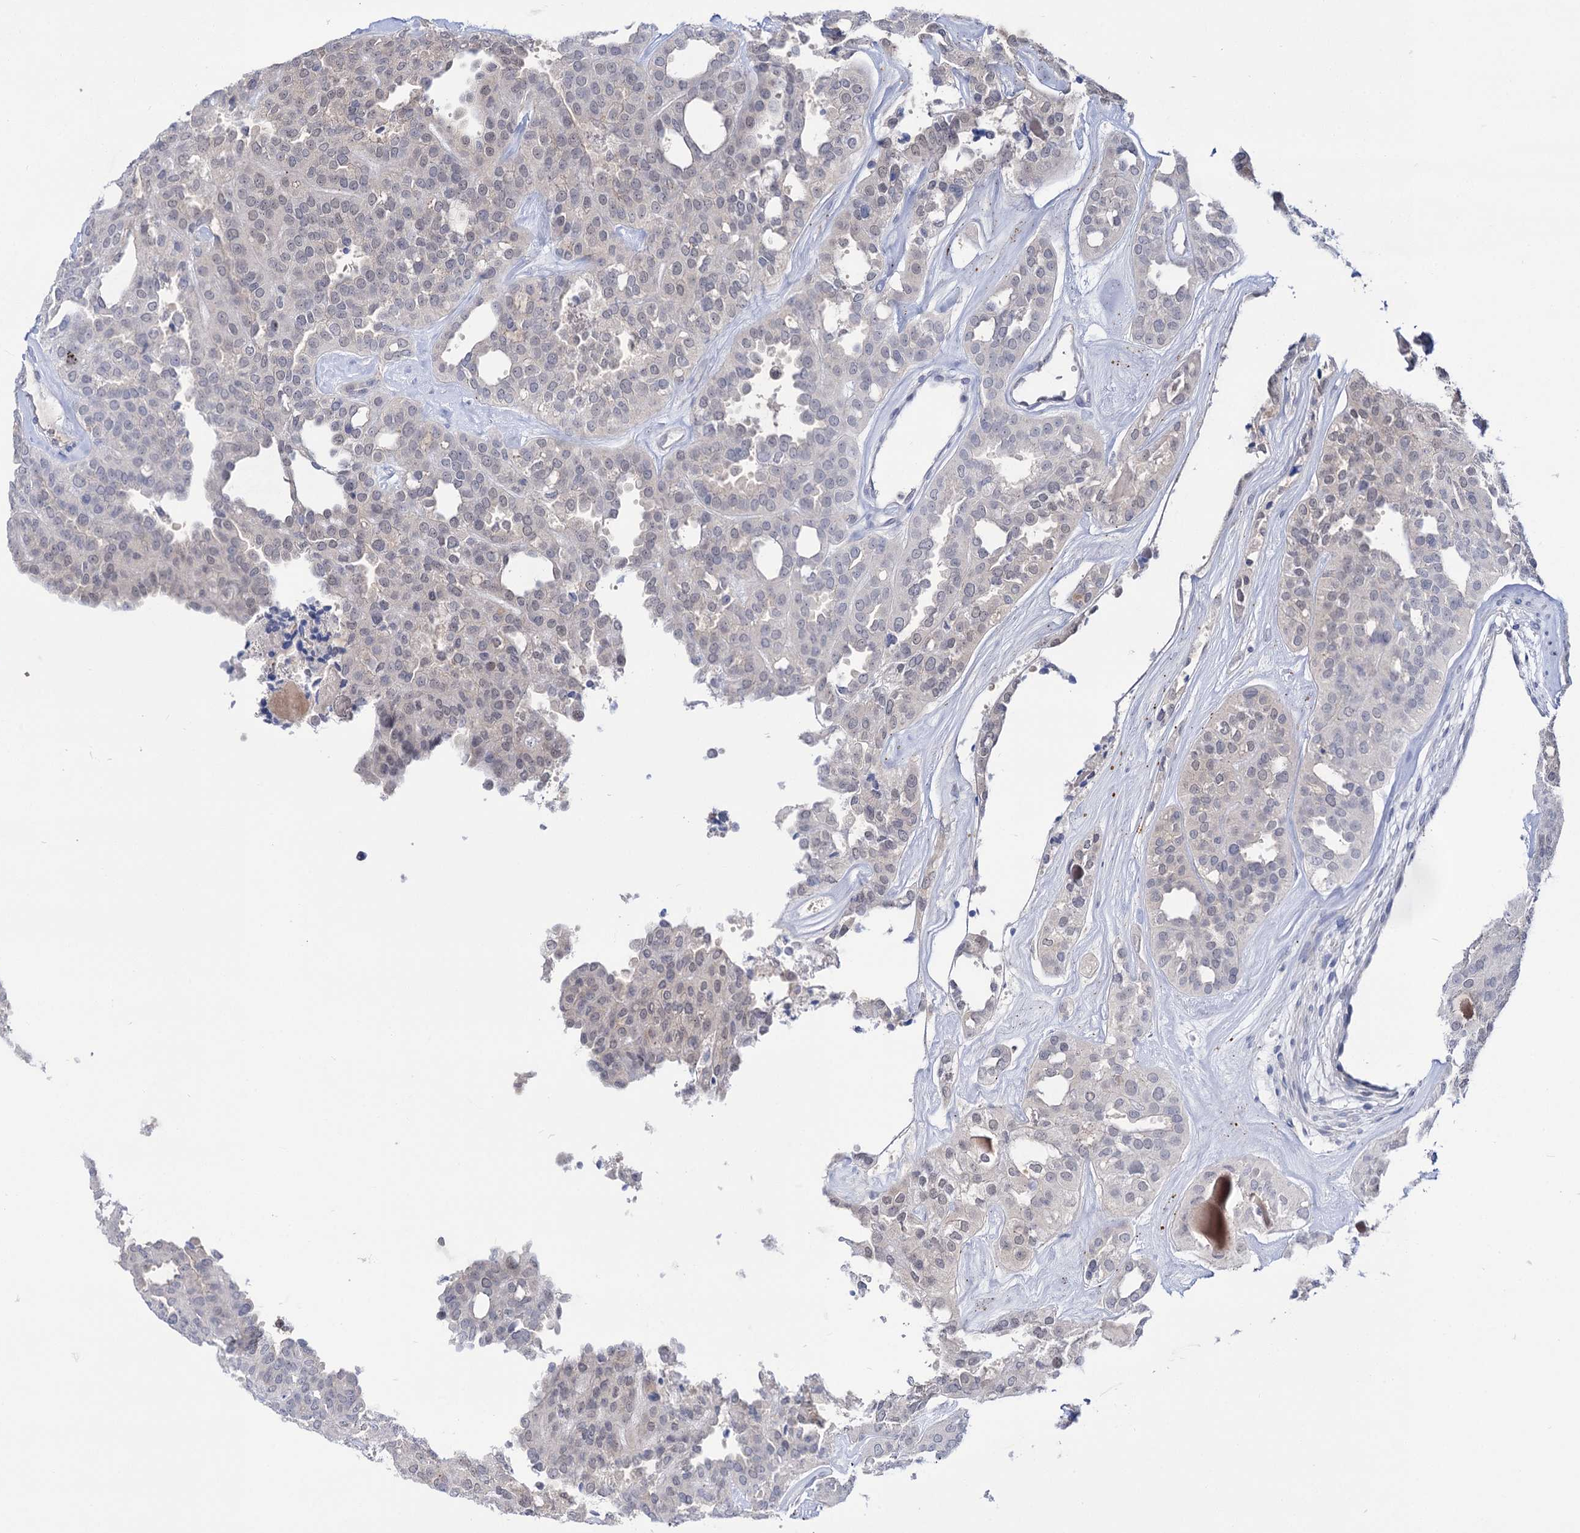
{"staining": {"intensity": "negative", "quantity": "none", "location": "none"}, "tissue": "thyroid cancer", "cell_type": "Tumor cells", "image_type": "cancer", "snomed": [{"axis": "morphology", "description": "Follicular adenoma carcinoma, NOS"}, {"axis": "topography", "description": "Thyroid gland"}], "caption": "This image is of follicular adenoma carcinoma (thyroid) stained with IHC to label a protein in brown with the nuclei are counter-stained blue. There is no positivity in tumor cells.", "gene": "NEK10", "patient": {"sex": "male", "age": 75}}